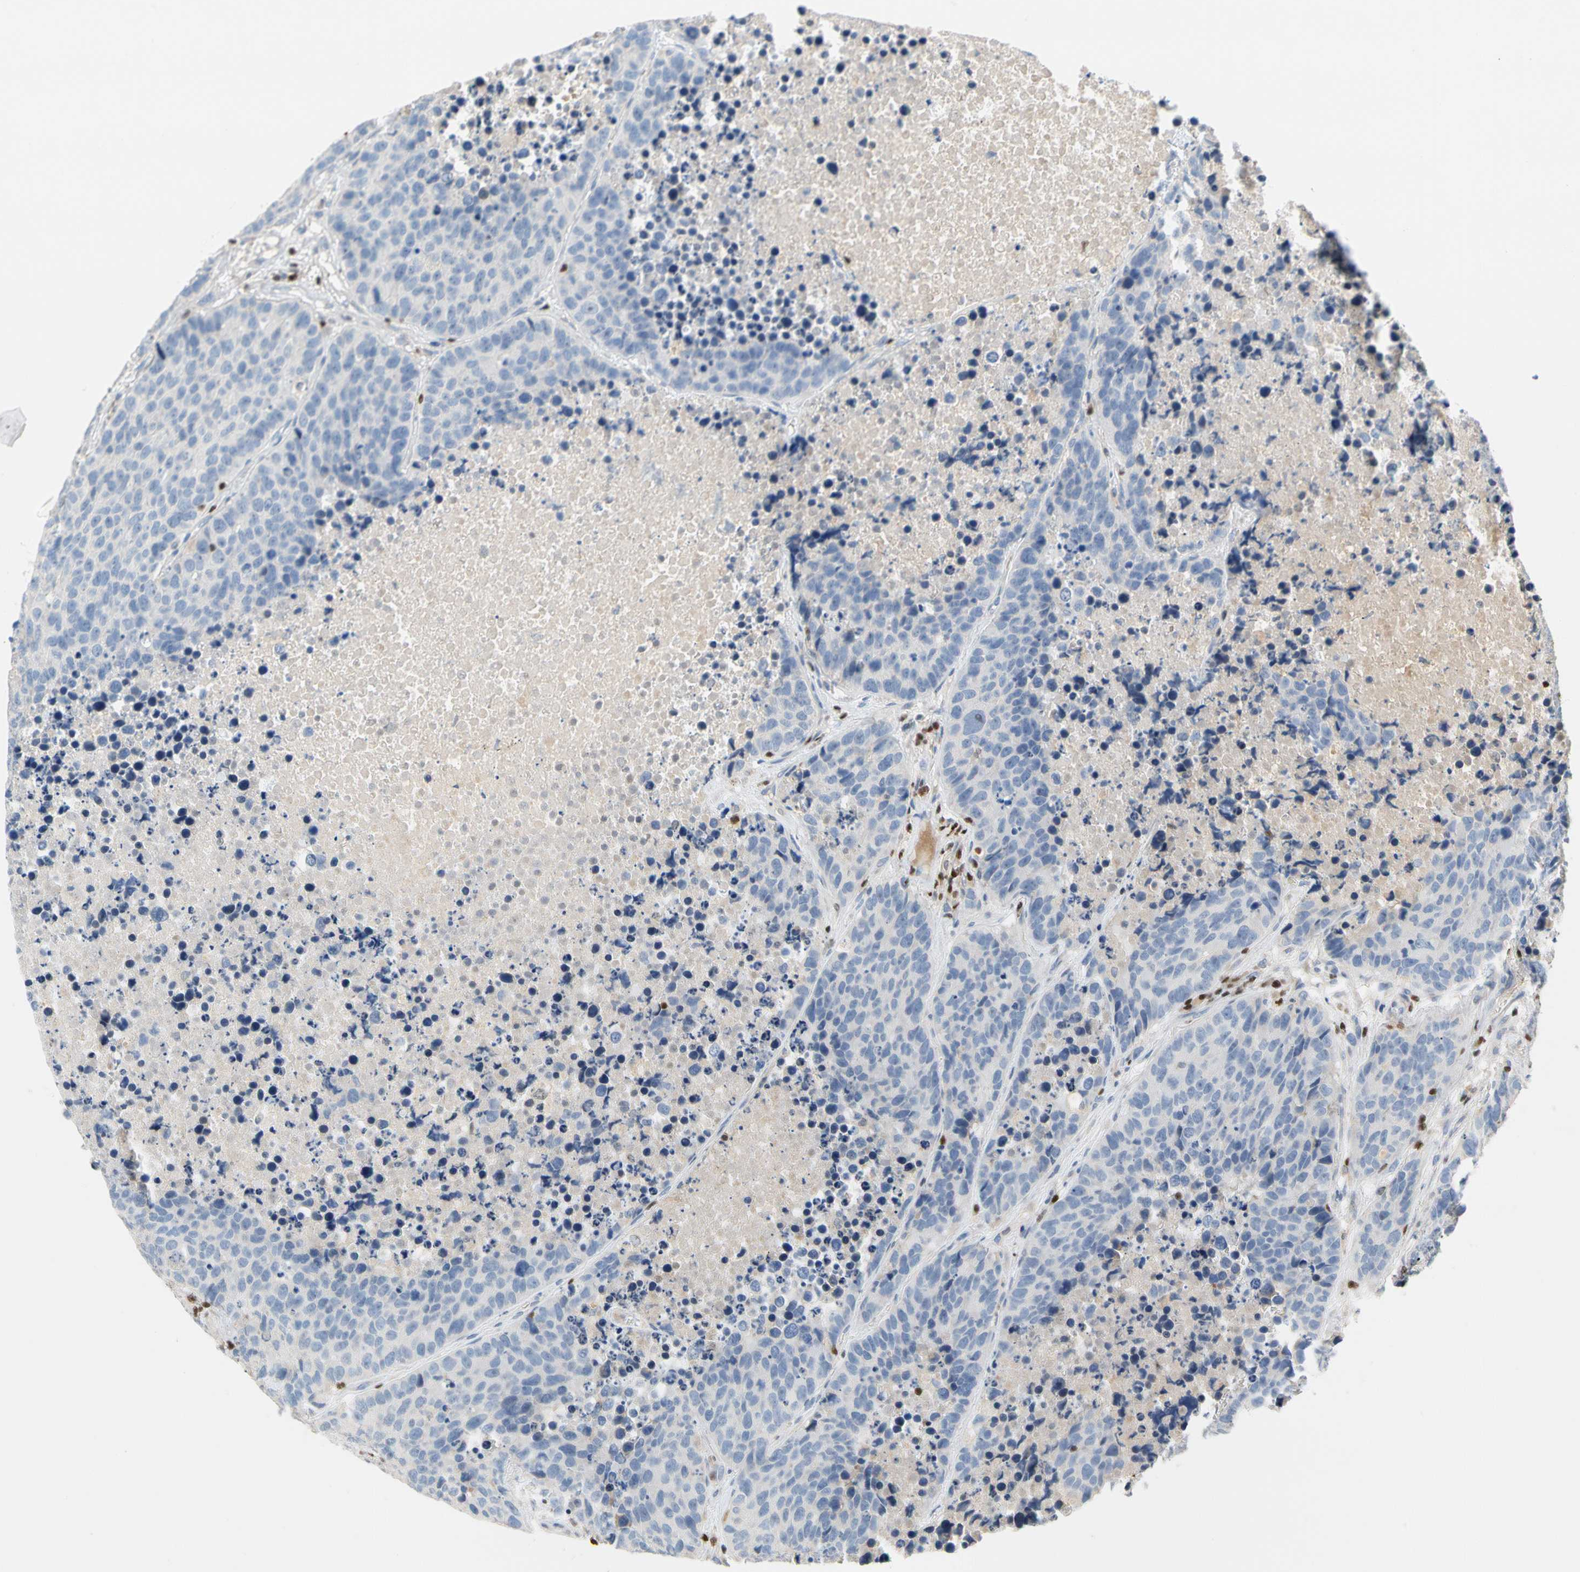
{"staining": {"intensity": "negative", "quantity": "none", "location": "none"}, "tissue": "carcinoid", "cell_type": "Tumor cells", "image_type": "cancer", "snomed": [{"axis": "morphology", "description": "Carcinoid, malignant, NOS"}, {"axis": "topography", "description": "Lung"}], "caption": "The immunohistochemistry micrograph has no significant expression in tumor cells of malignant carcinoid tissue. (DAB immunohistochemistry (IHC) visualized using brightfield microscopy, high magnification).", "gene": "SP140", "patient": {"sex": "male", "age": 60}}